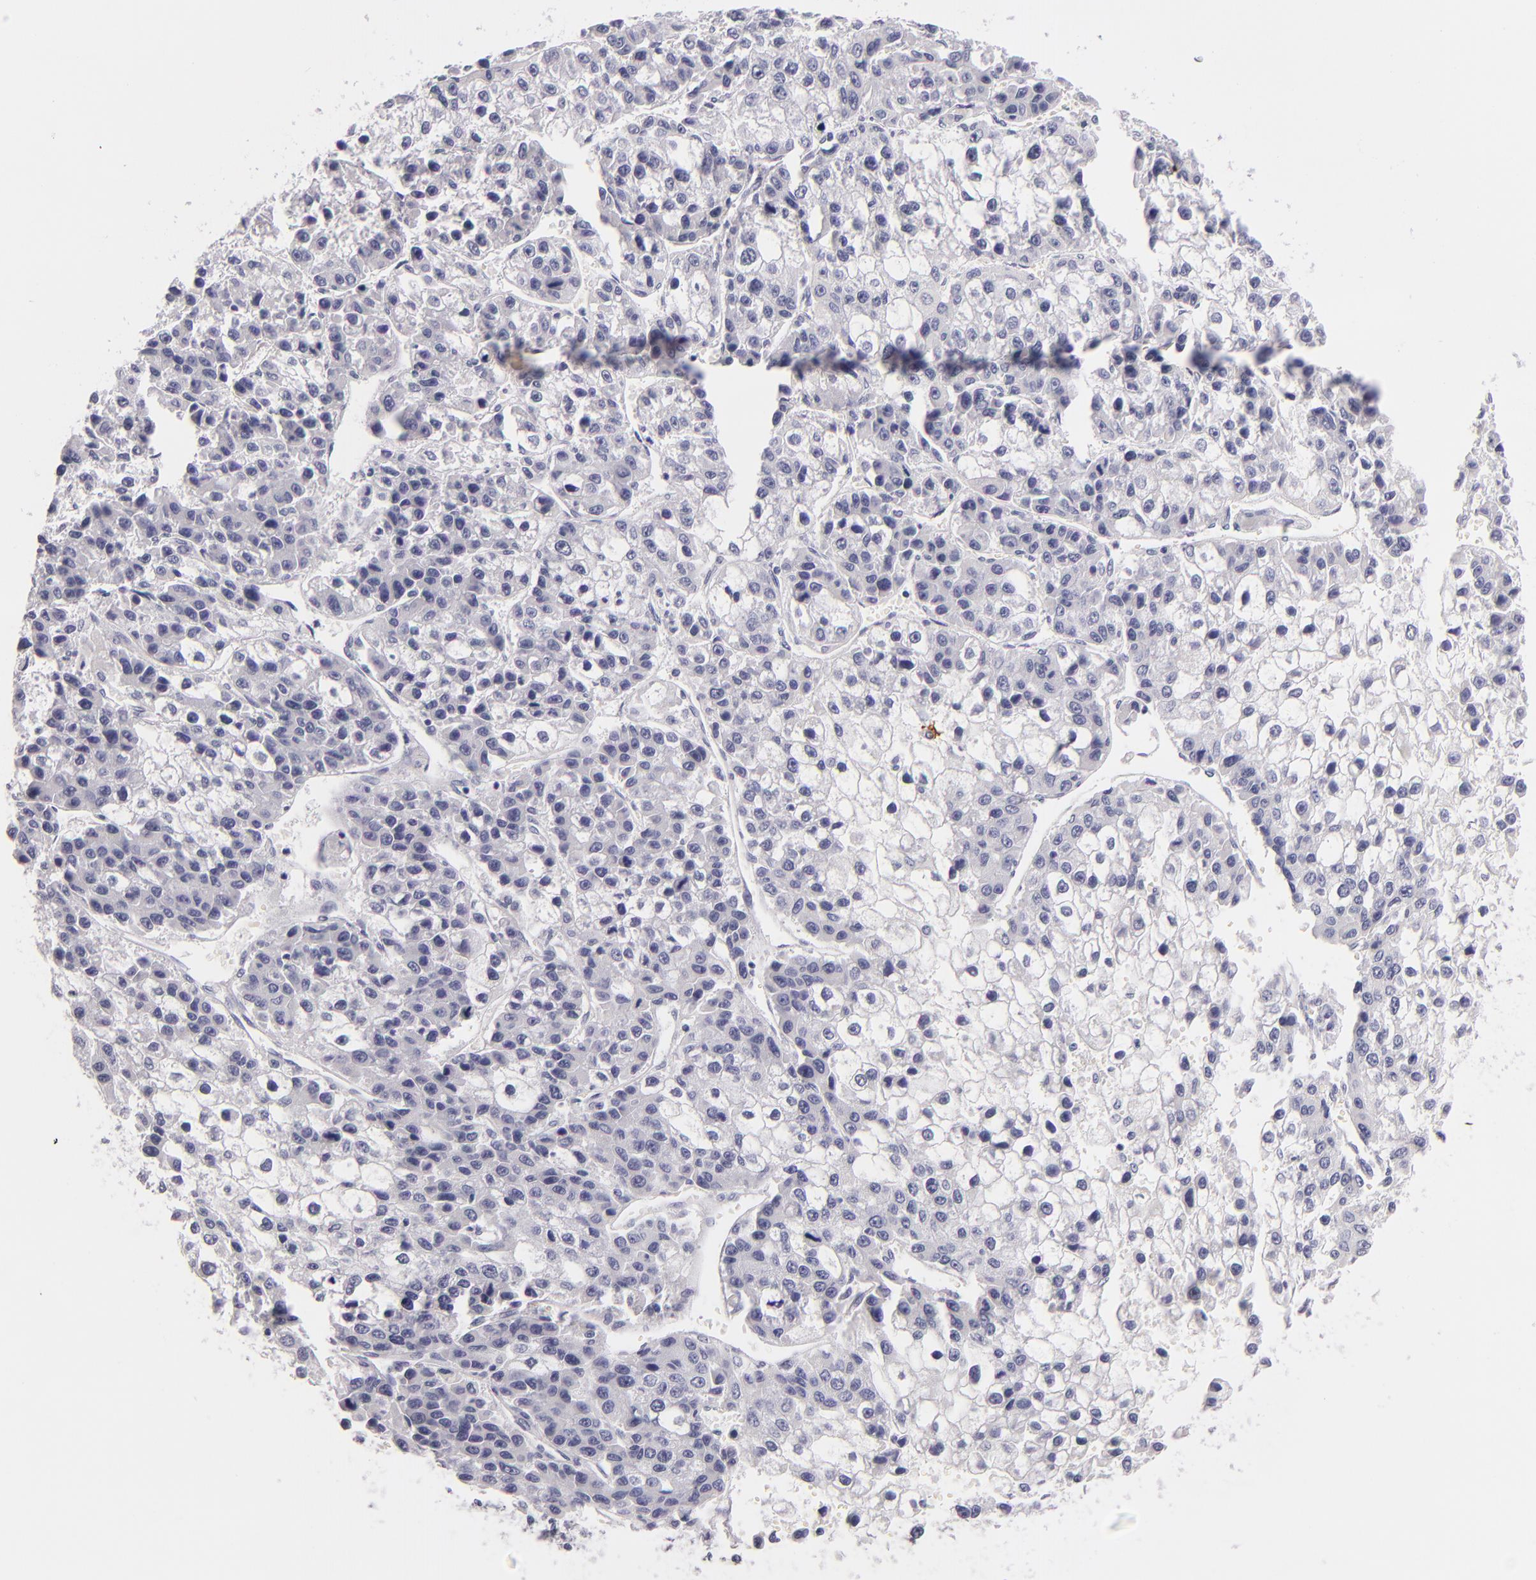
{"staining": {"intensity": "negative", "quantity": "none", "location": "none"}, "tissue": "liver cancer", "cell_type": "Tumor cells", "image_type": "cancer", "snomed": [{"axis": "morphology", "description": "Carcinoma, Hepatocellular, NOS"}, {"axis": "topography", "description": "Liver"}], "caption": "The IHC photomicrograph has no significant staining in tumor cells of liver cancer (hepatocellular carcinoma) tissue.", "gene": "CD207", "patient": {"sex": "female", "age": 66}}